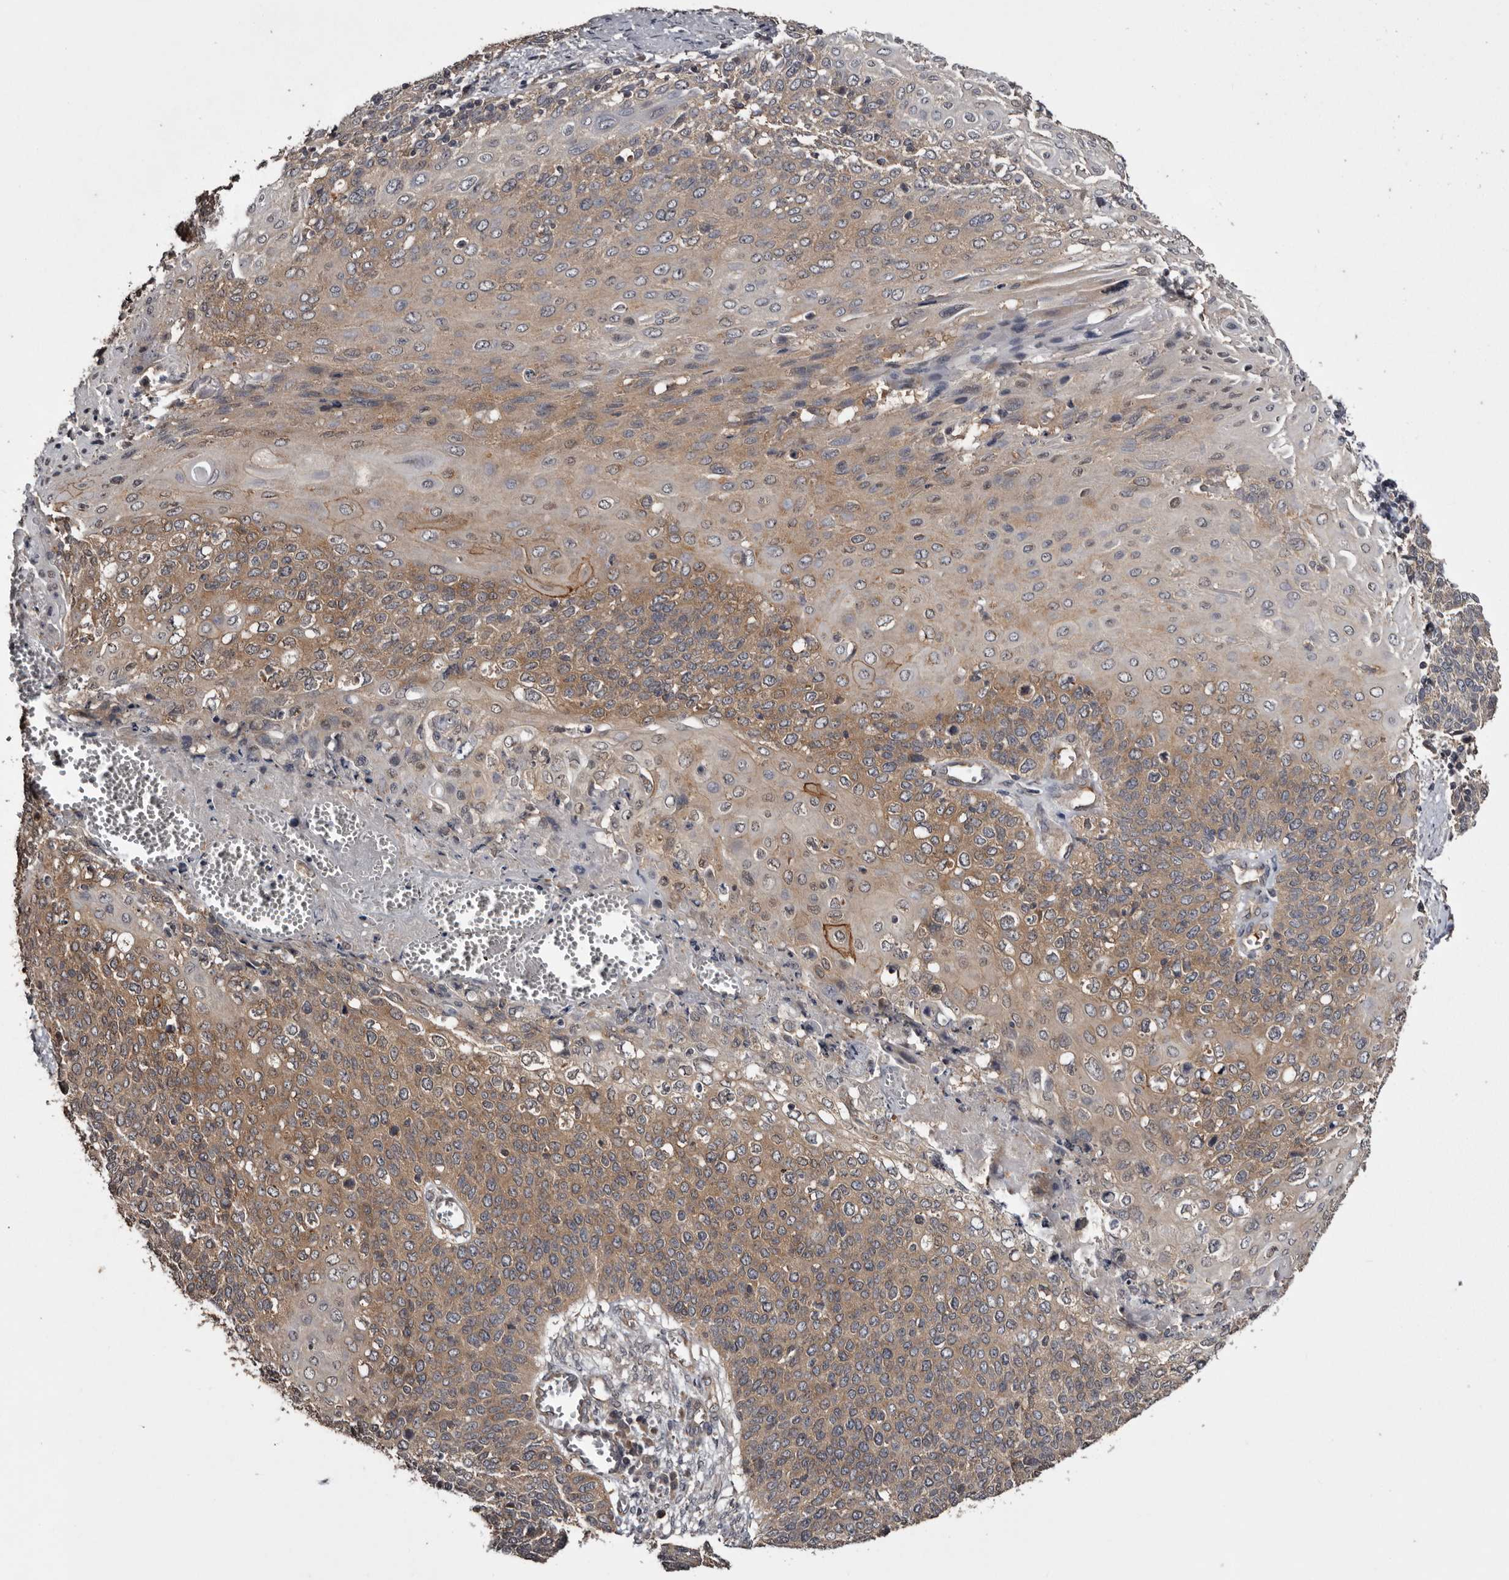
{"staining": {"intensity": "moderate", "quantity": "25%-75%", "location": "cytoplasmic/membranous"}, "tissue": "cervical cancer", "cell_type": "Tumor cells", "image_type": "cancer", "snomed": [{"axis": "morphology", "description": "Squamous cell carcinoma, NOS"}, {"axis": "topography", "description": "Cervix"}], "caption": "Immunohistochemistry (IHC) of cervical cancer (squamous cell carcinoma) exhibits medium levels of moderate cytoplasmic/membranous positivity in approximately 25%-75% of tumor cells.", "gene": "DARS1", "patient": {"sex": "female", "age": 39}}